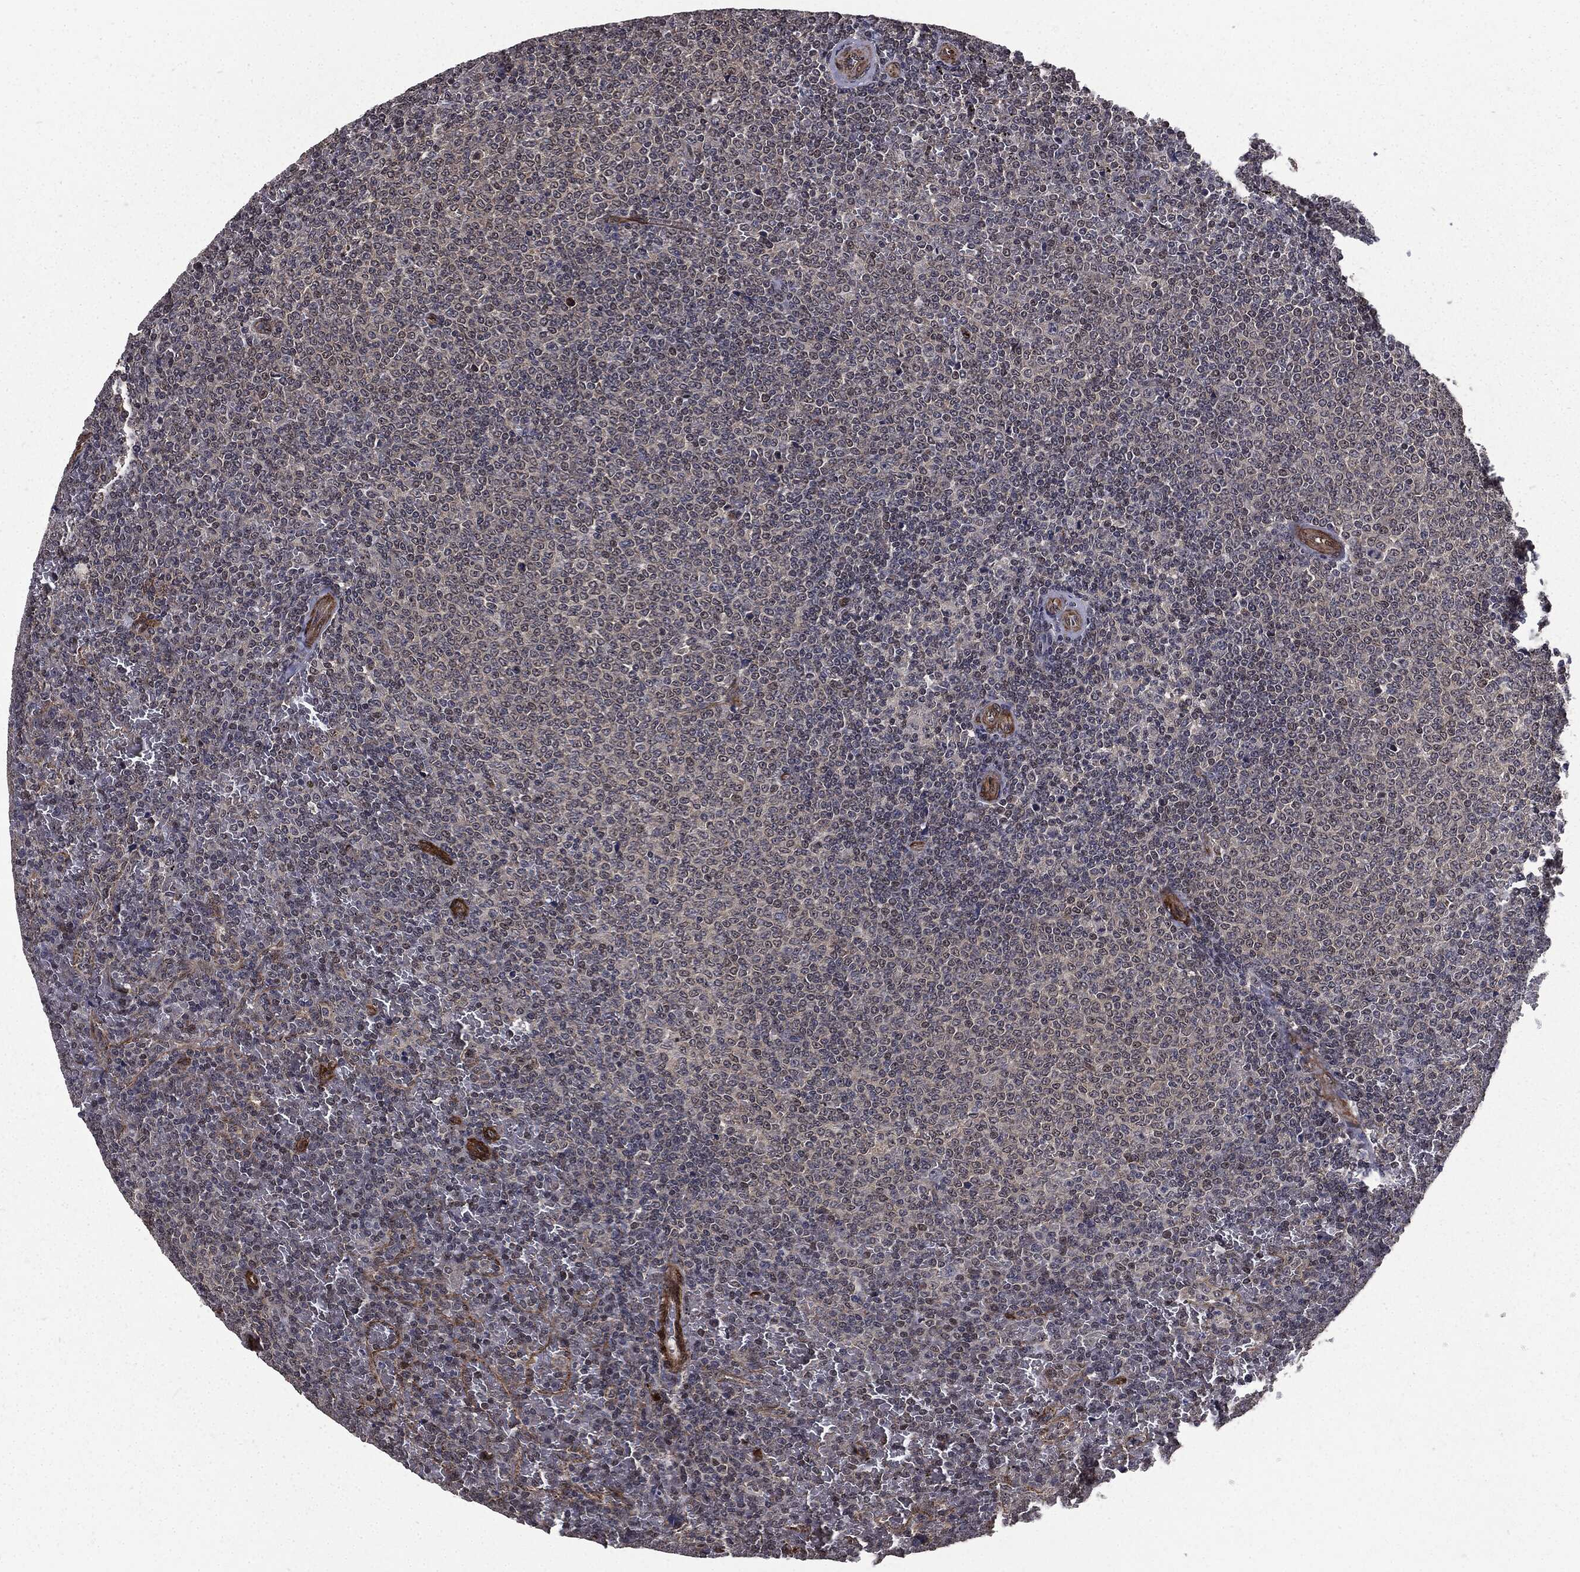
{"staining": {"intensity": "negative", "quantity": "none", "location": "none"}, "tissue": "lymphoma", "cell_type": "Tumor cells", "image_type": "cancer", "snomed": [{"axis": "morphology", "description": "Malignant lymphoma, non-Hodgkin's type, Low grade"}, {"axis": "topography", "description": "Spleen"}], "caption": "Immunohistochemistry (IHC) of lymphoma shows no expression in tumor cells.", "gene": "PTPA", "patient": {"sex": "female", "age": 77}}